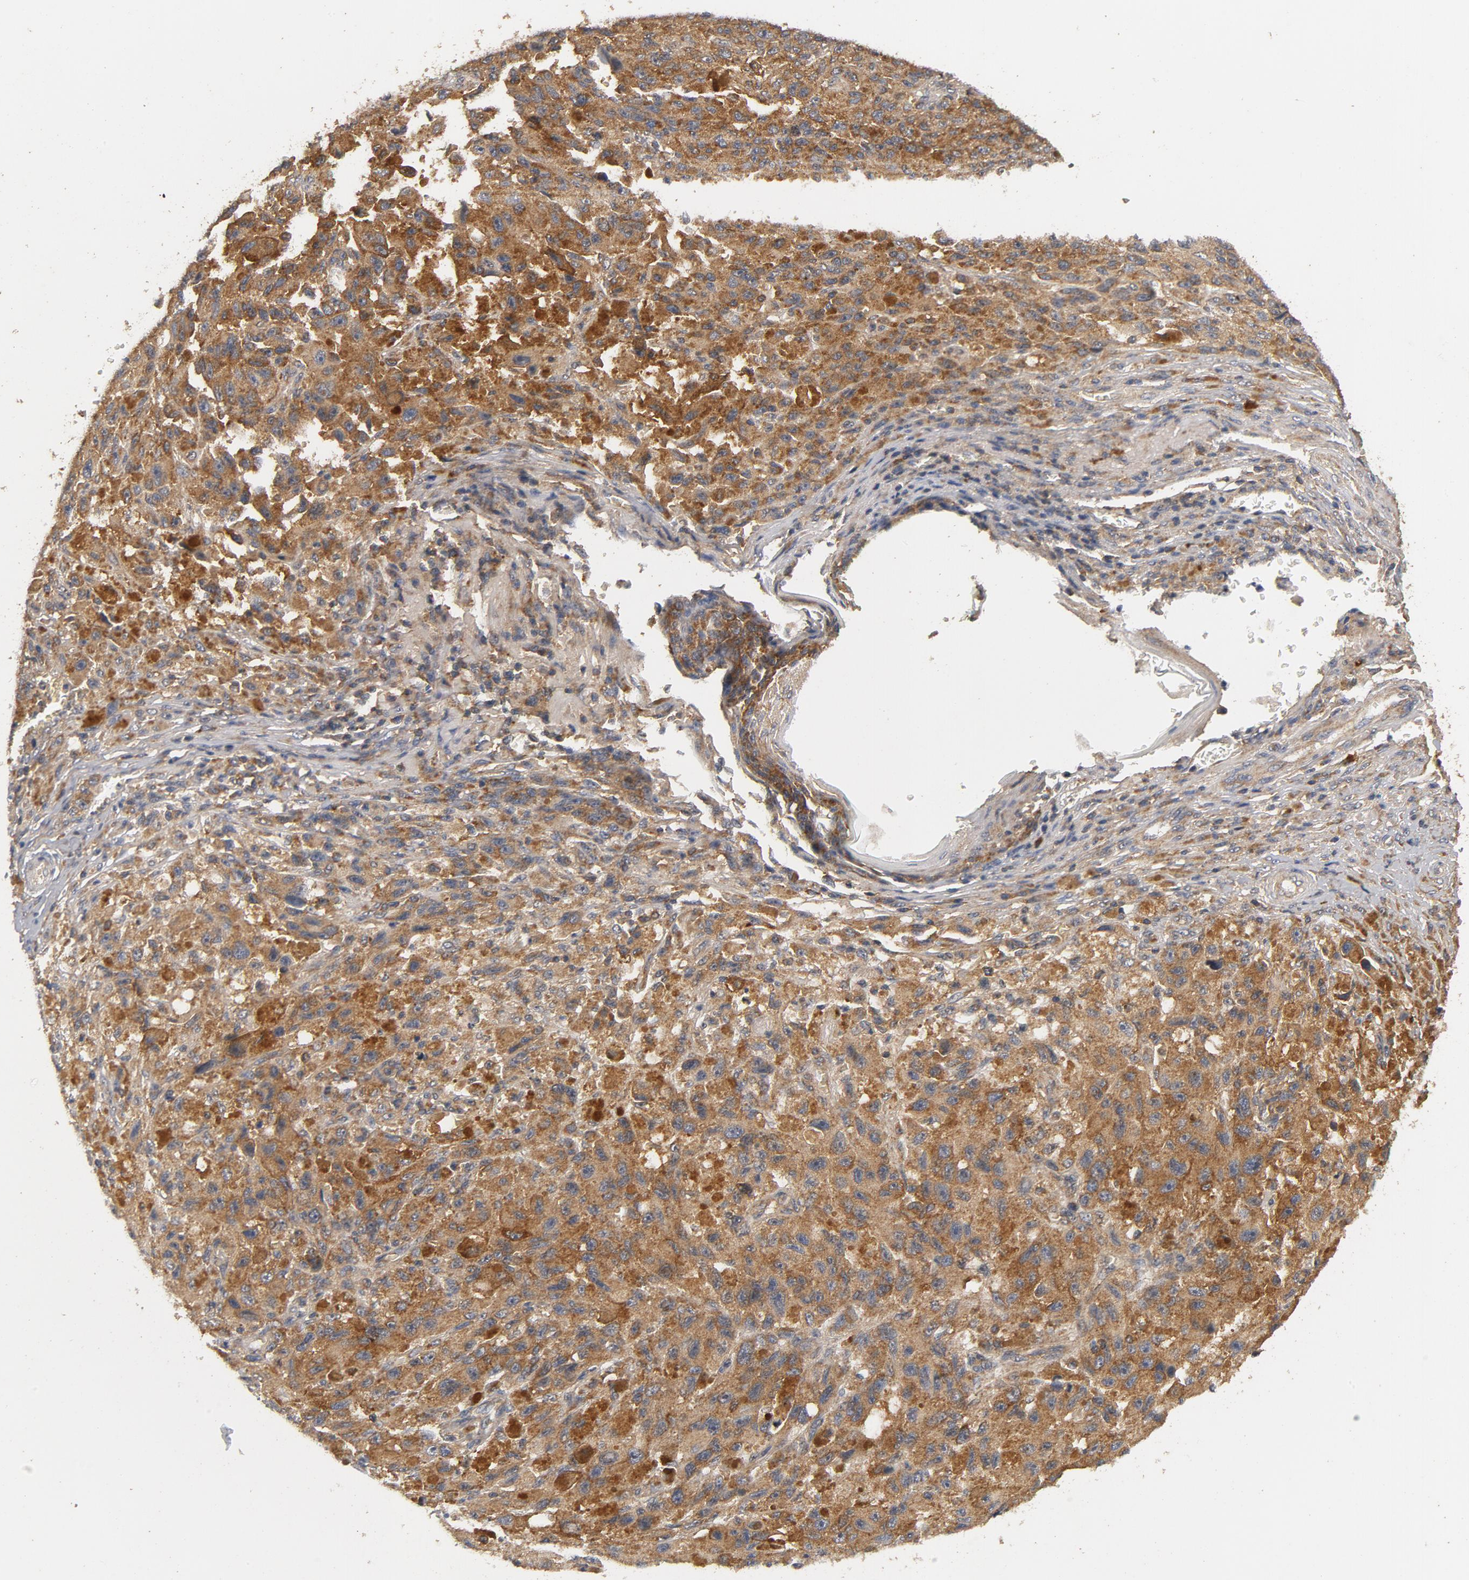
{"staining": {"intensity": "moderate", "quantity": ">75%", "location": "cytoplasmic/membranous"}, "tissue": "melanoma", "cell_type": "Tumor cells", "image_type": "cancer", "snomed": [{"axis": "morphology", "description": "Malignant melanoma, NOS"}, {"axis": "topography", "description": "Skin"}], "caption": "Immunohistochemistry (IHC) of melanoma exhibits medium levels of moderate cytoplasmic/membranous expression in approximately >75% of tumor cells.", "gene": "DDX6", "patient": {"sex": "female", "age": 81}}